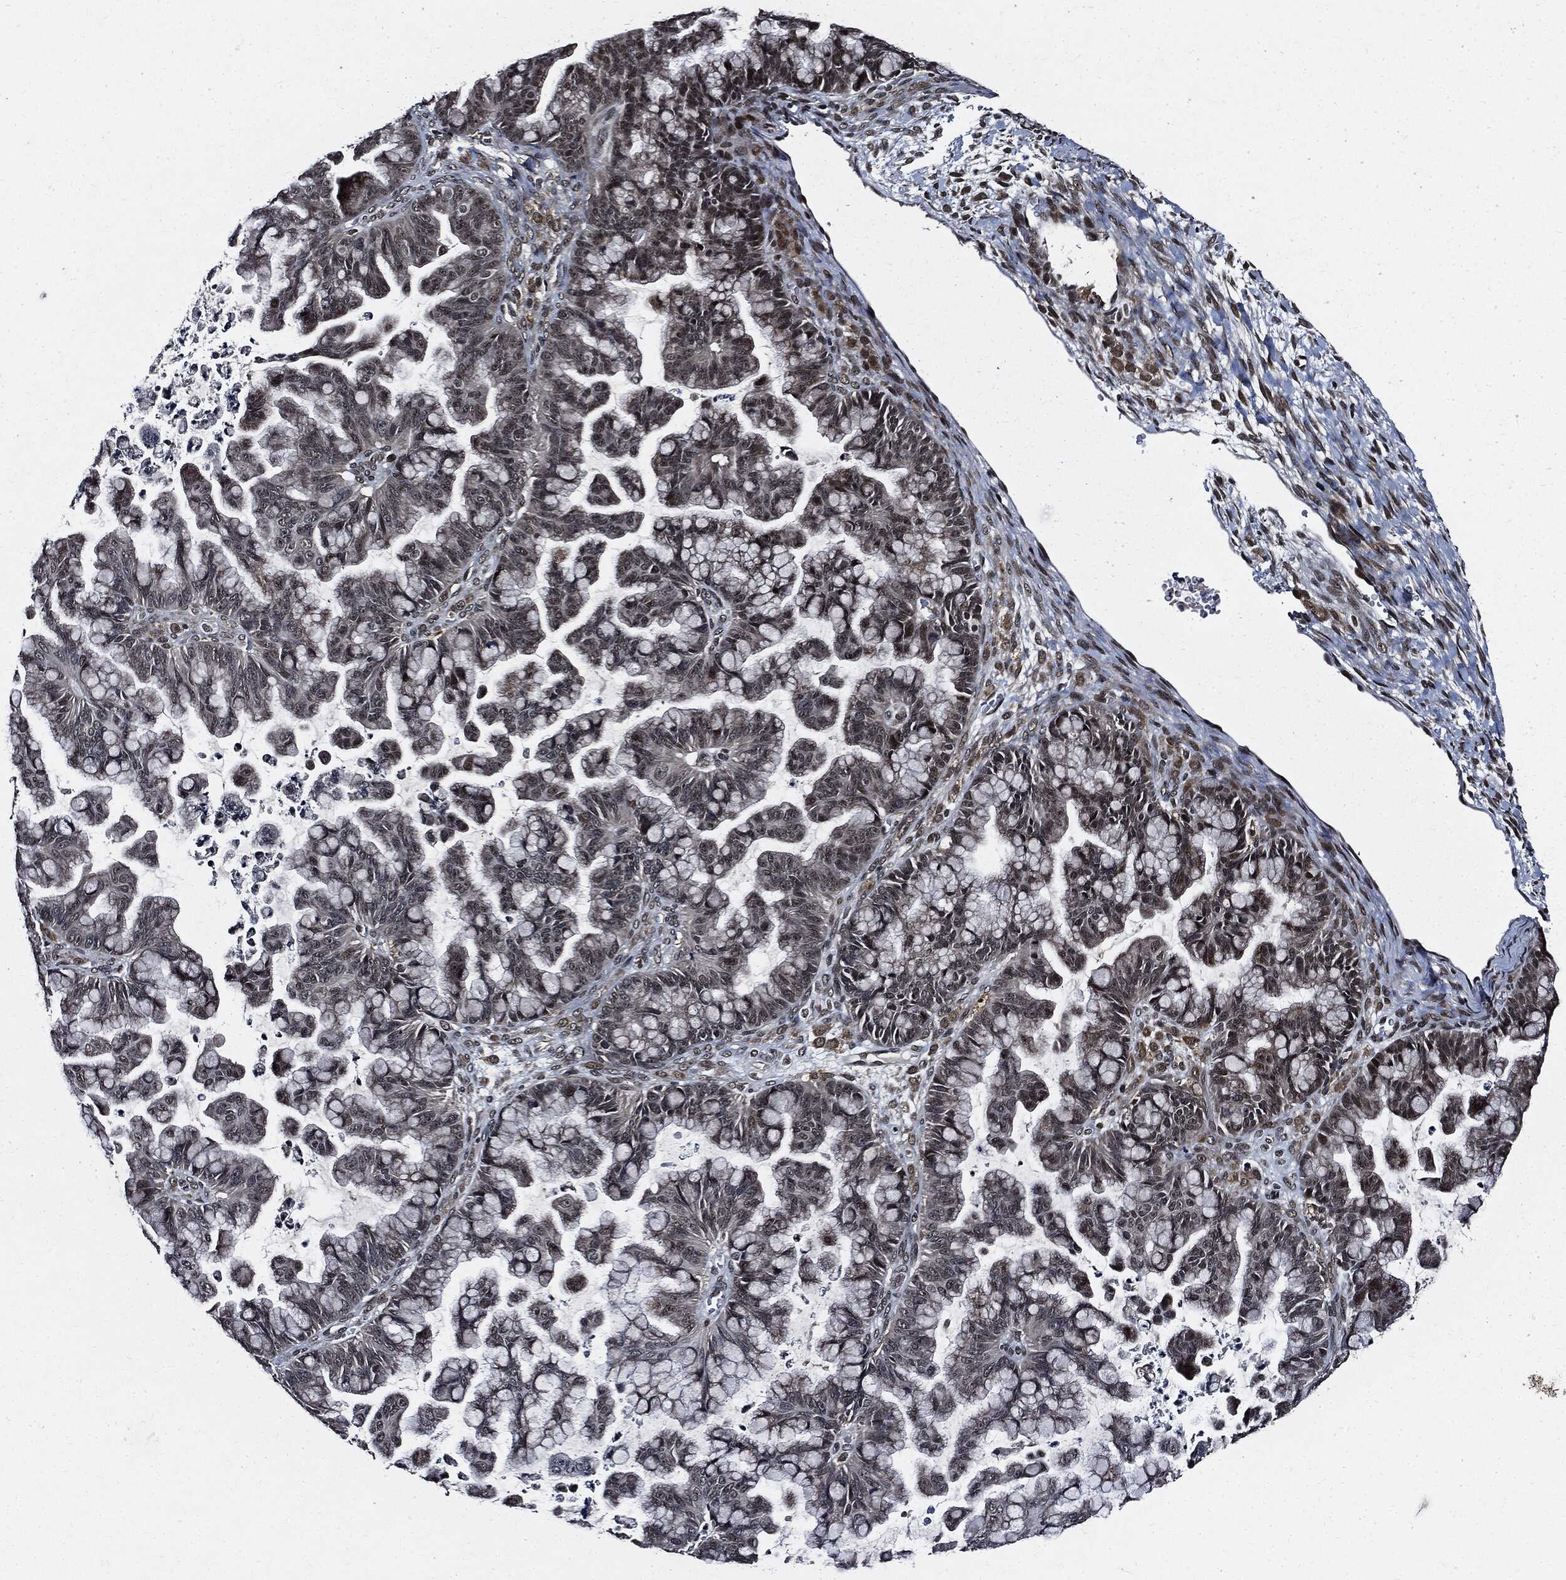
{"staining": {"intensity": "moderate", "quantity": "<25%", "location": "nuclear"}, "tissue": "ovarian cancer", "cell_type": "Tumor cells", "image_type": "cancer", "snomed": [{"axis": "morphology", "description": "Cystadenocarcinoma, serous, NOS"}, {"axis": "topography", "description": "Ovary"}], "caption": "Moderate nuclear expression for a protein is identified in about <25% of tumor cells of ovarian cancer using immunohistochemistry.", "gene": "SUGT1", "patient": {"sex": "female", "age": 51}}